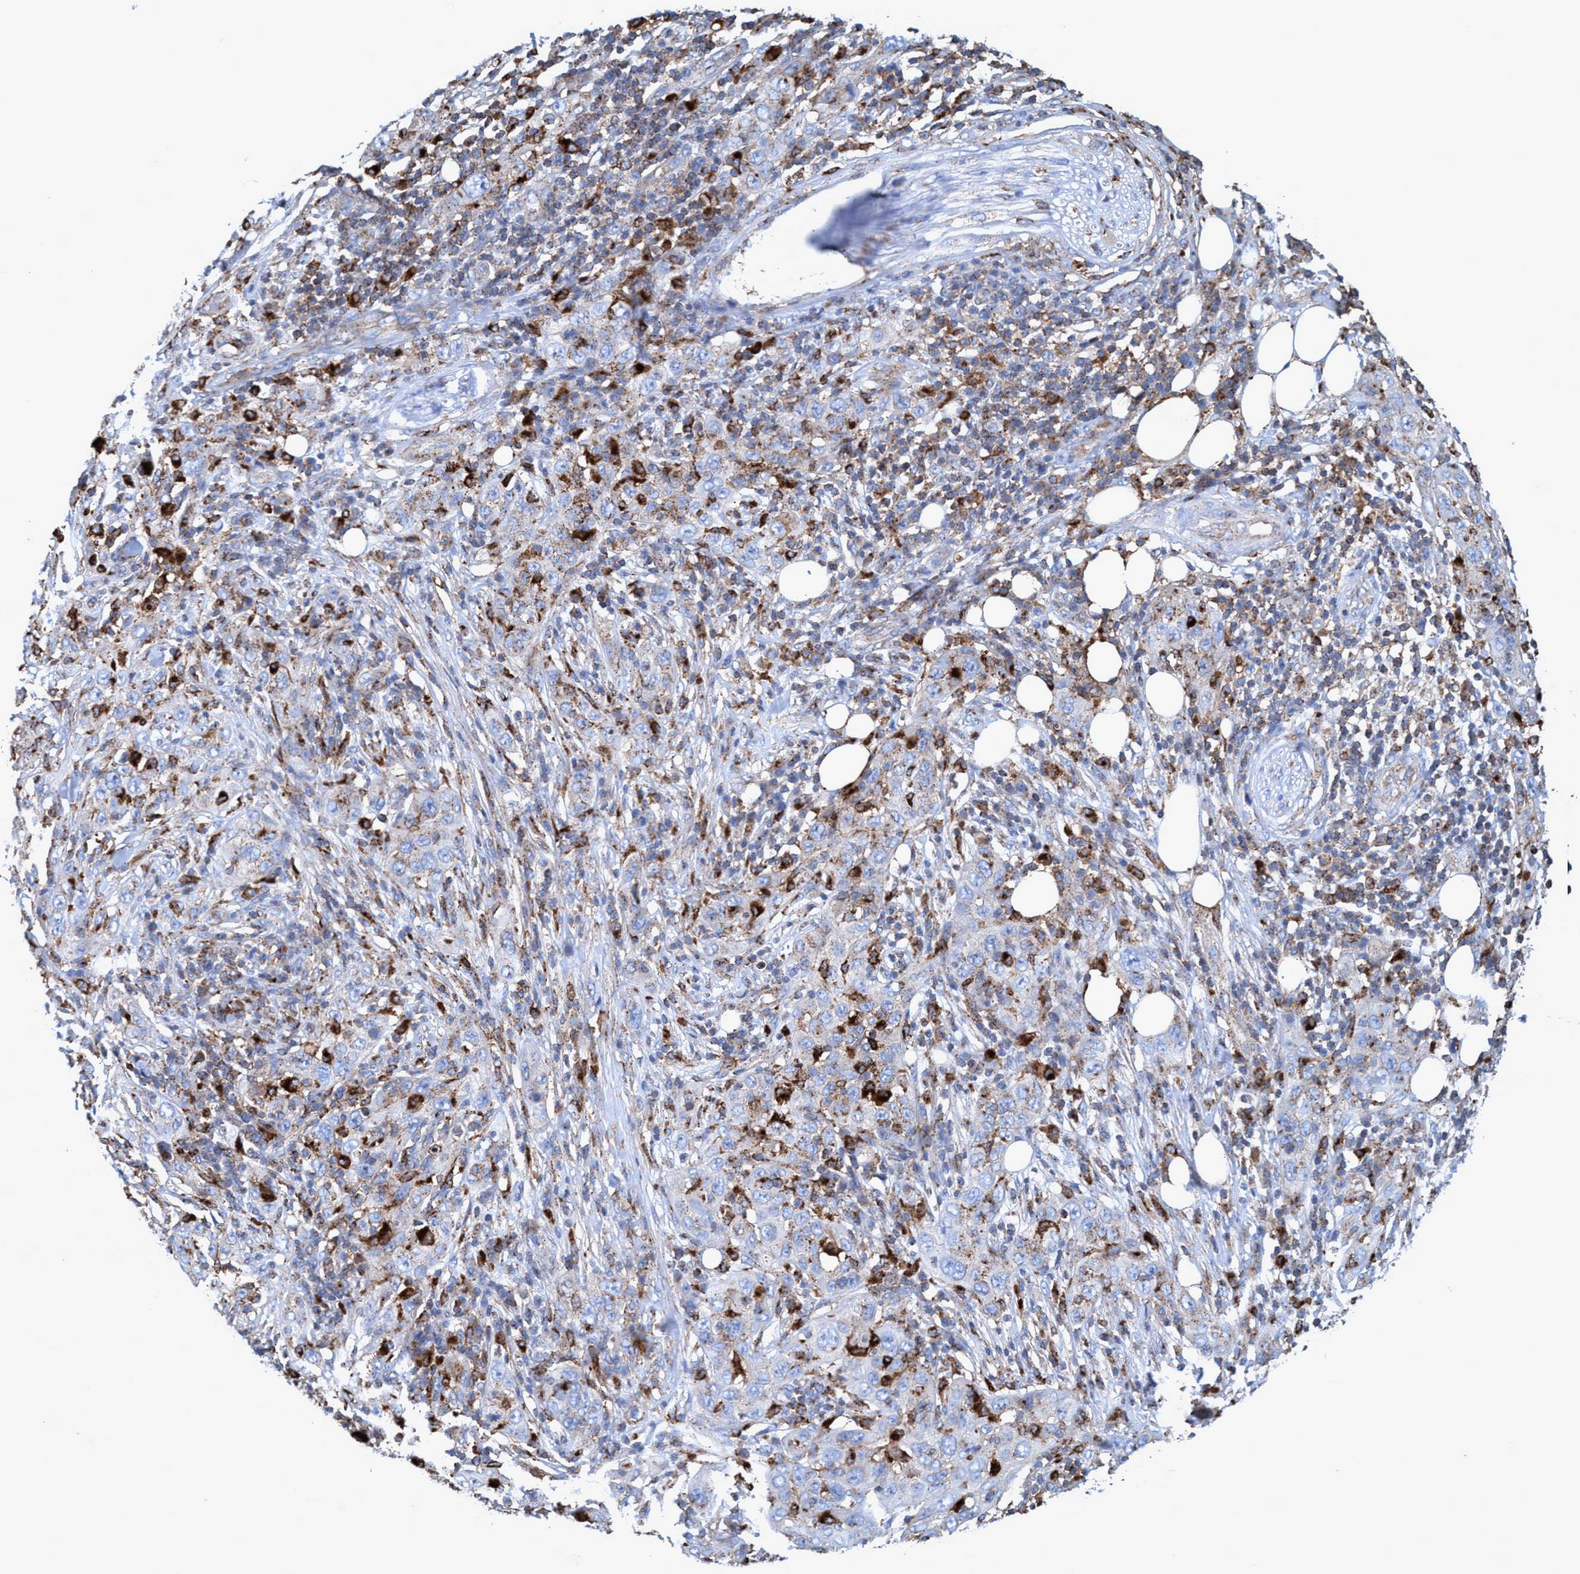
{"staining": {"intensity": "weak", "quantity": "25%-75%", "location": "cytoplasmic/membranous"}, "tissue": "skin cancer", "cell_type": "Tumor cells", "image_type": "cancer", "snomed": [{"axis": "morphology", "description": "Squamous cell carcinoma, NOS"}, {"axis": "topography", "description": "Skin"}], "caption": "The immunohistochemical stain labels weak cytoplasmic/membranous staining in tumor cells of skin cancer (squamous cell carcinoma) tissue.", "gene": "TRIM65", "patient": {"sex": "female", "age": 88}}